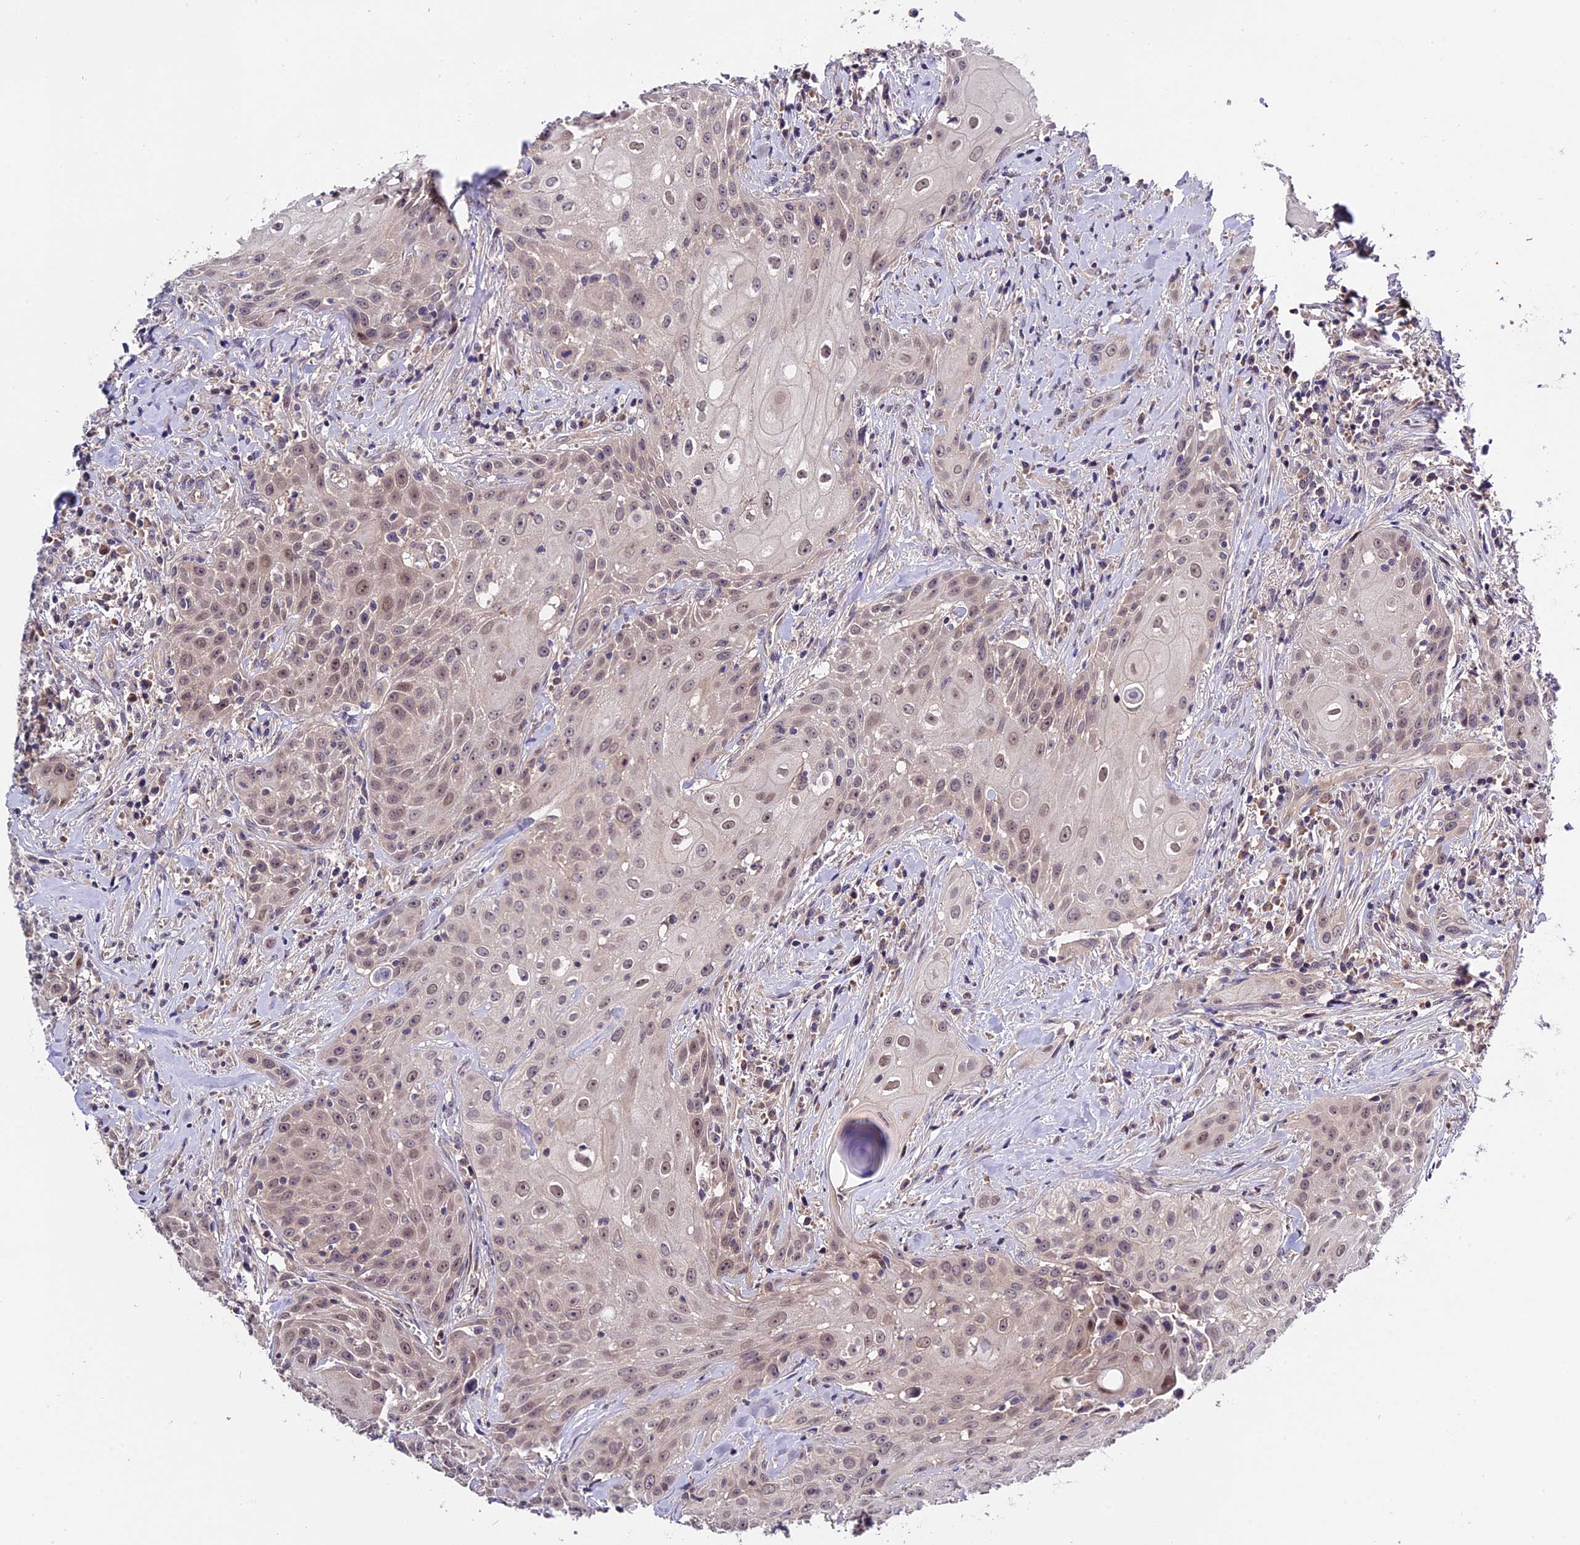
{"staining": {"intensity": "weak", "quantity": ">75%", "location": "nuclear"}, "tissue": "head and neck cancer", "cell_type": "Tumor cells", "image_type": "cancer", "snomed": [{"axis": "morphology", "description": "Squamous cell carcinoma, NOS"}, {"axis": "topography", "description": "Oral tissue"}, {"axis": "topography", "description": "Head-Neck"}], "caption": "IHC photomicrograph of head and neck cancer stained for a protein (brown), which shows low levels of weak nuclear expression in about >75% of tumor cells.", "gene": "TRMT1", "patient": {"sex": "female", "age": 82}}